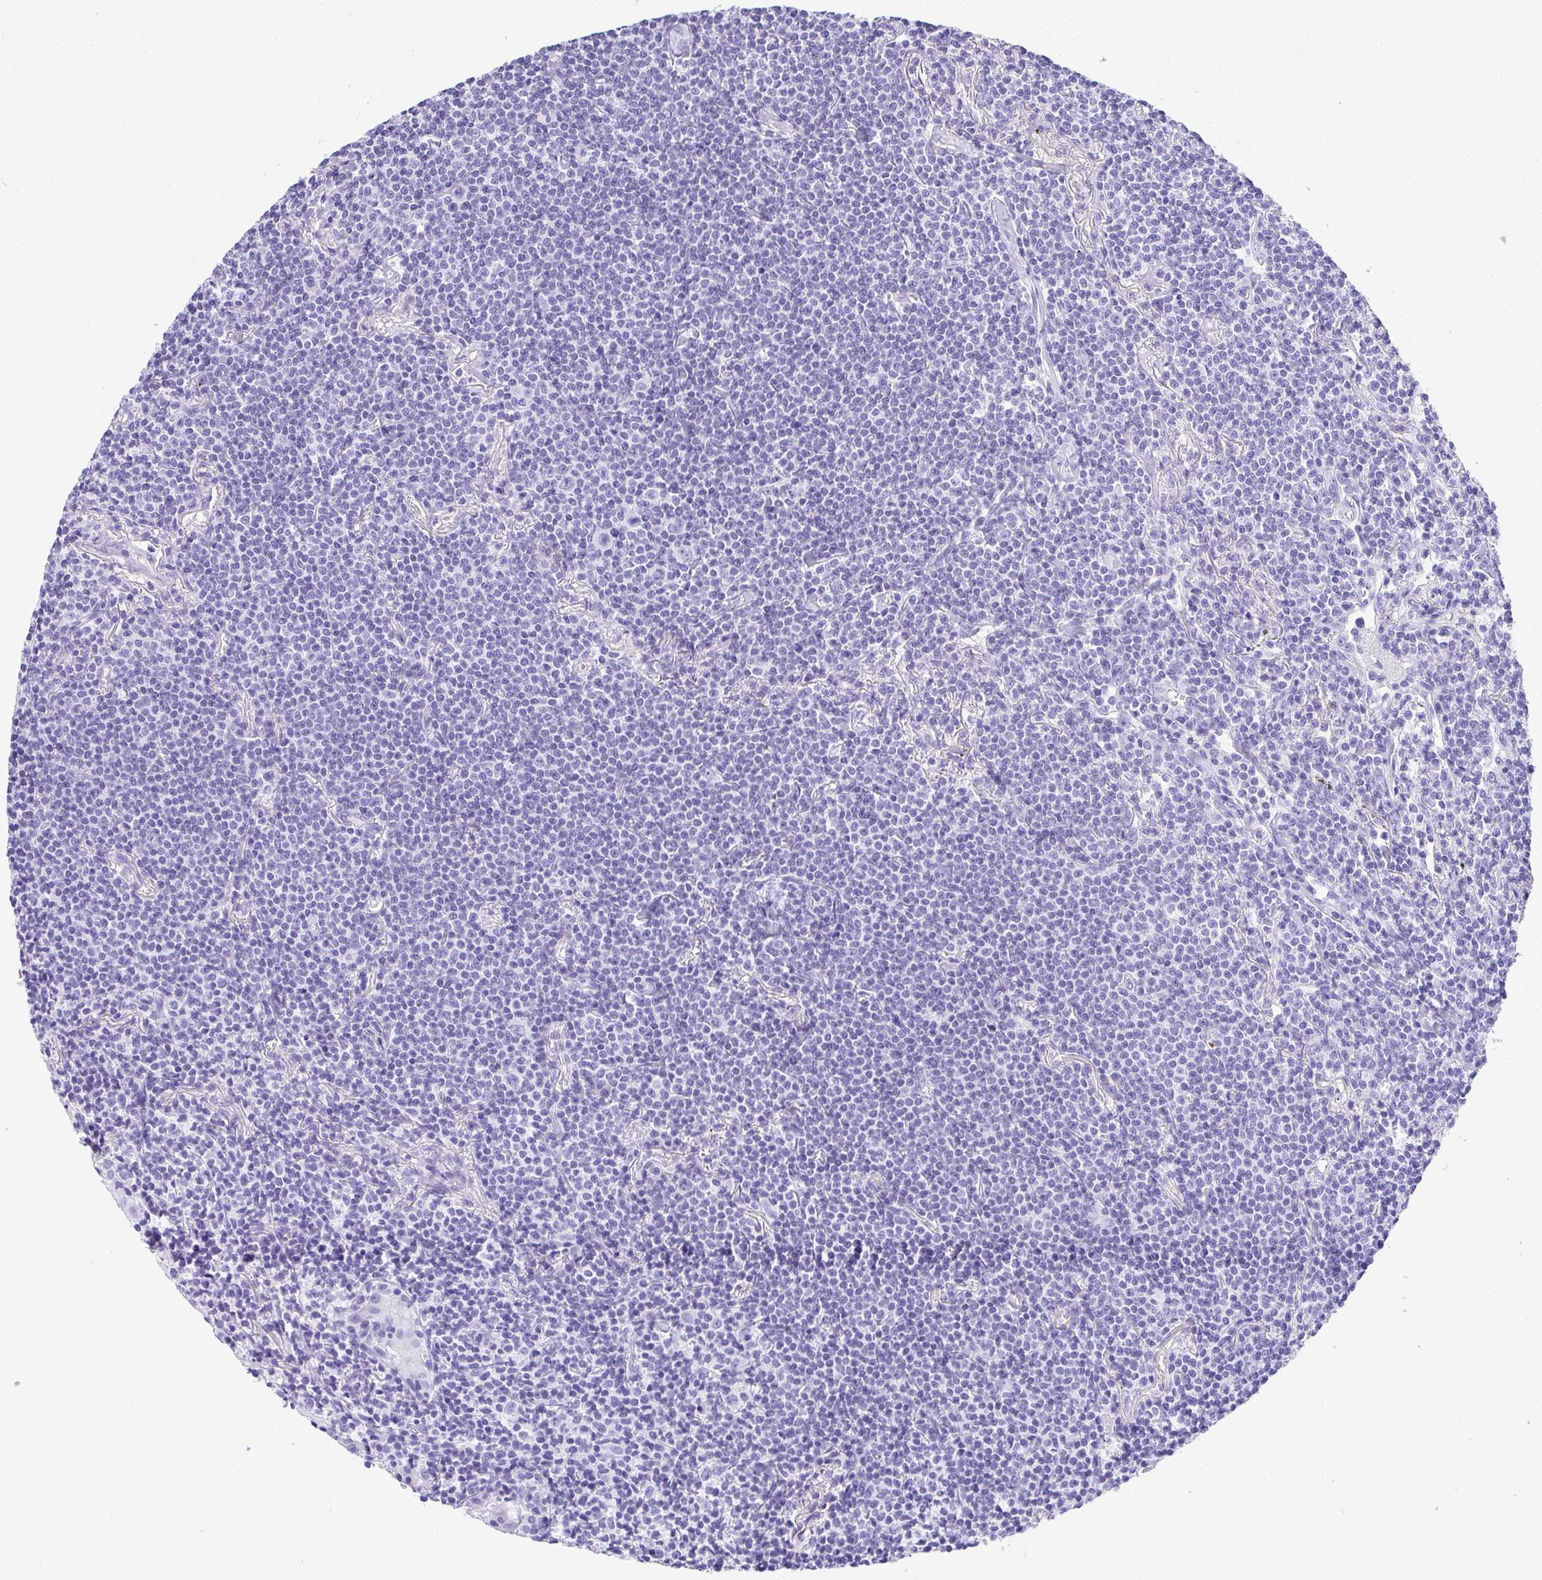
{"staining": {"intensity": "negative", "quantity": "none", "location": "none"}, "tissue": "lymphoma", "cell_type": "Tumor cells", "image_type": "cancer", "snomed": [{"axis": "morphology", "description": "Malignant lymphoma, non-Hodgkin's type, Low grade"}, {"axis": "topography", "description": "Lung"}], "caption": "Lymphoma was stained to show a protein in brown. There is no significant positivity in tumor cells. Brightfield microscopy of immunohistochemistry stained with DAB (3,3'-diaminobenzidine) (brown) and hematoxylin (blue), captured at high magnification.", "gene": "AVIL", "patient": {"sex": "female", "age": 71}}